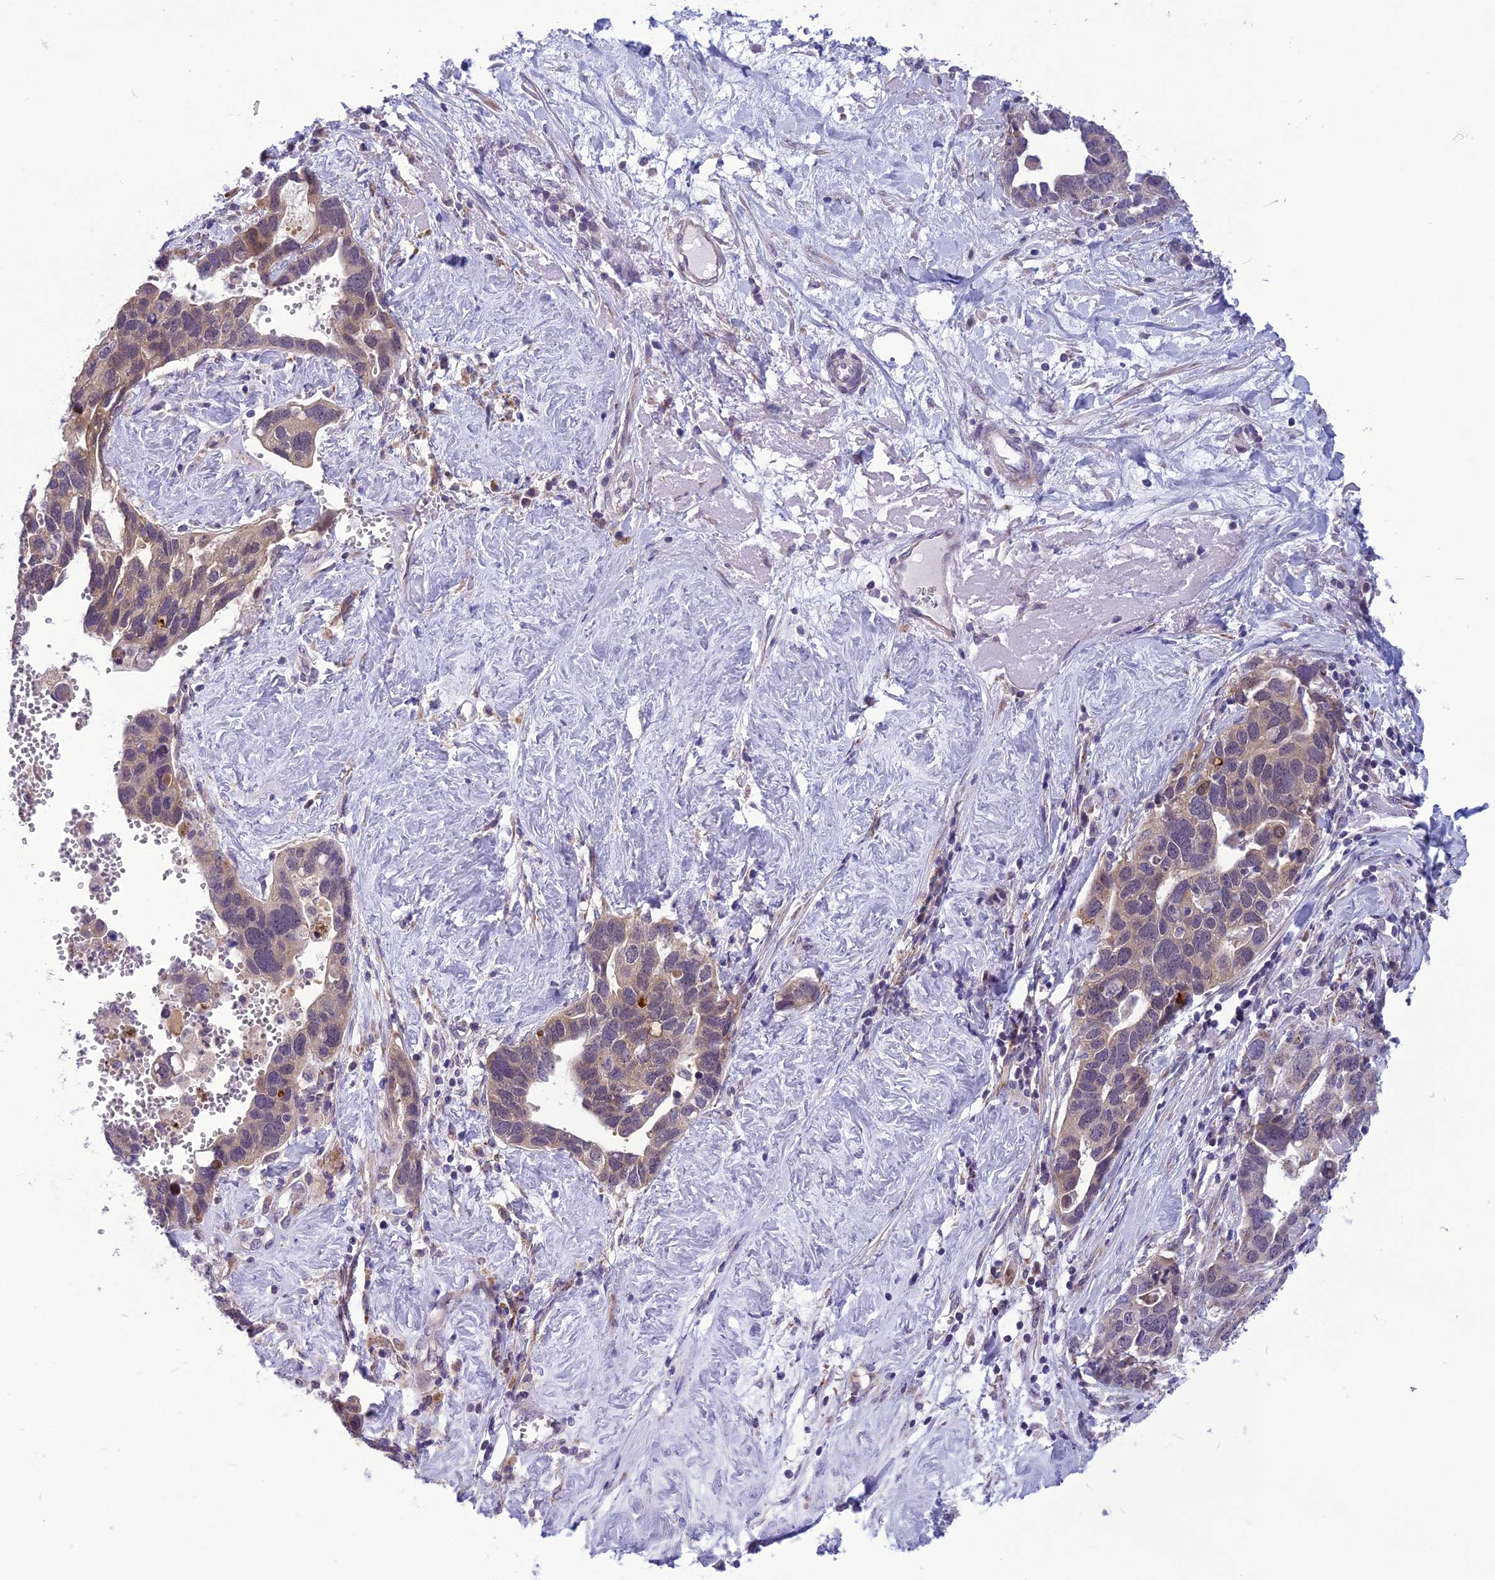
{"staining": {"intensity": "weak", "quantity": "<25%", "location": "cytoplasmic/membranous"}, "tissue": "ovarian cancer", "cell_type": "Tumor cells", "image_type": "cancer", "snomed": [{"axis": "morphology", "description": "Cystadenocarcinoma, serous, NOS"}, {"axis": "topography", "description": "Ovary"}], "caption": "Tumor cells show no significant staining in ovarian cancer.", "gene": "PSMF1", "patient": {"sex": "female", "age": 54}}